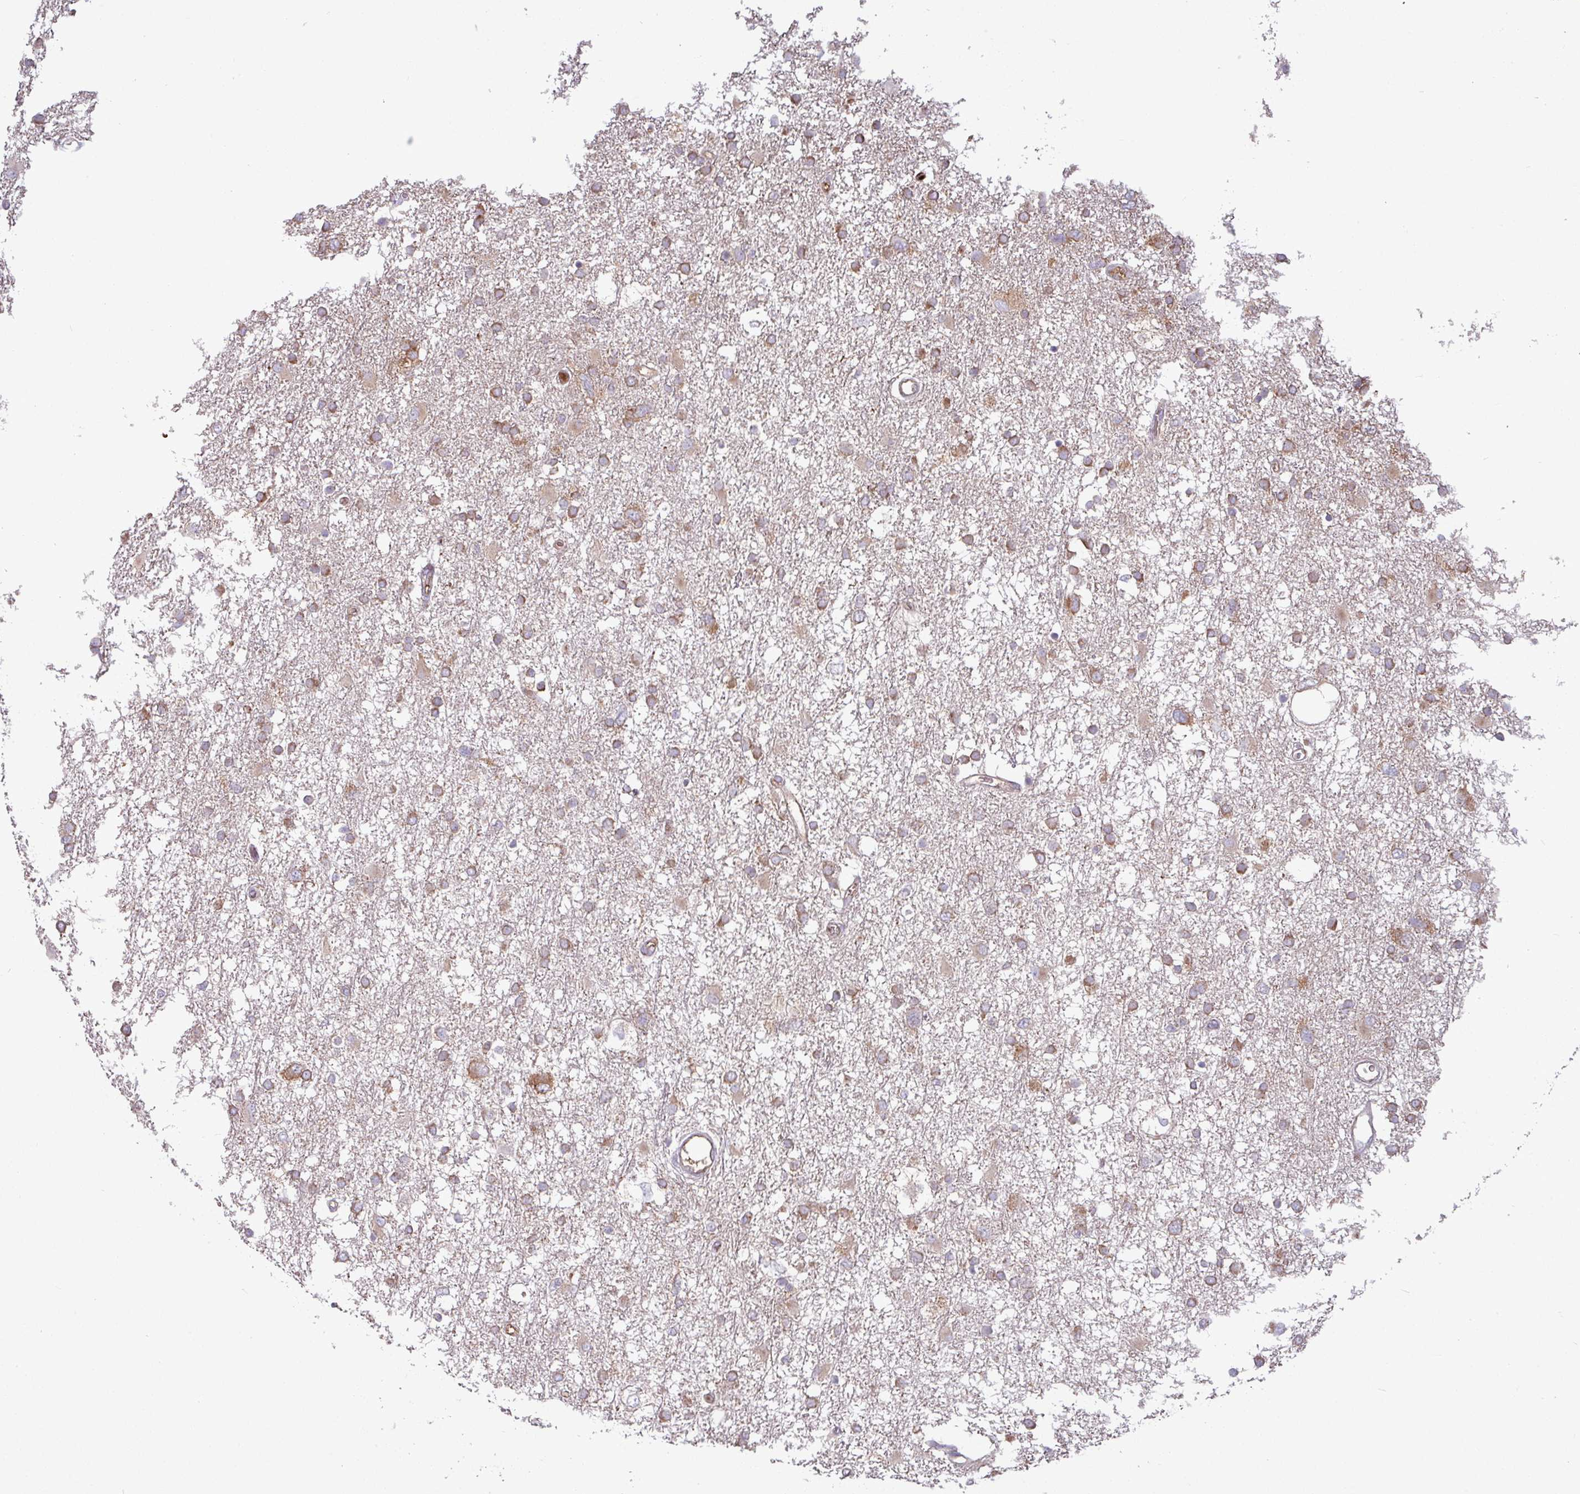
{"staining": {"intensity": "moderate", "quantity": "25%-75%", "location": "cytoplasmic/membranous"}, "tissue": "glioma", "cell_type": "Tumor cells", "image_type": "cancer", "snomed": [{"axis": "morphology", "description": "Glioma, malignant, High grade"}, {"axis": "topography", "description": "Brain"}], "caption": "A medium amount of moderate cytoplasmic/membranous positivity is identified in approximately 25%-75% of tumor cells in glioma tissue. (brown staining indicates protein expression, while blue staining denotes nuclei).", "gene": "LSM12", "patient": {"sex": "male", "age": 61}}